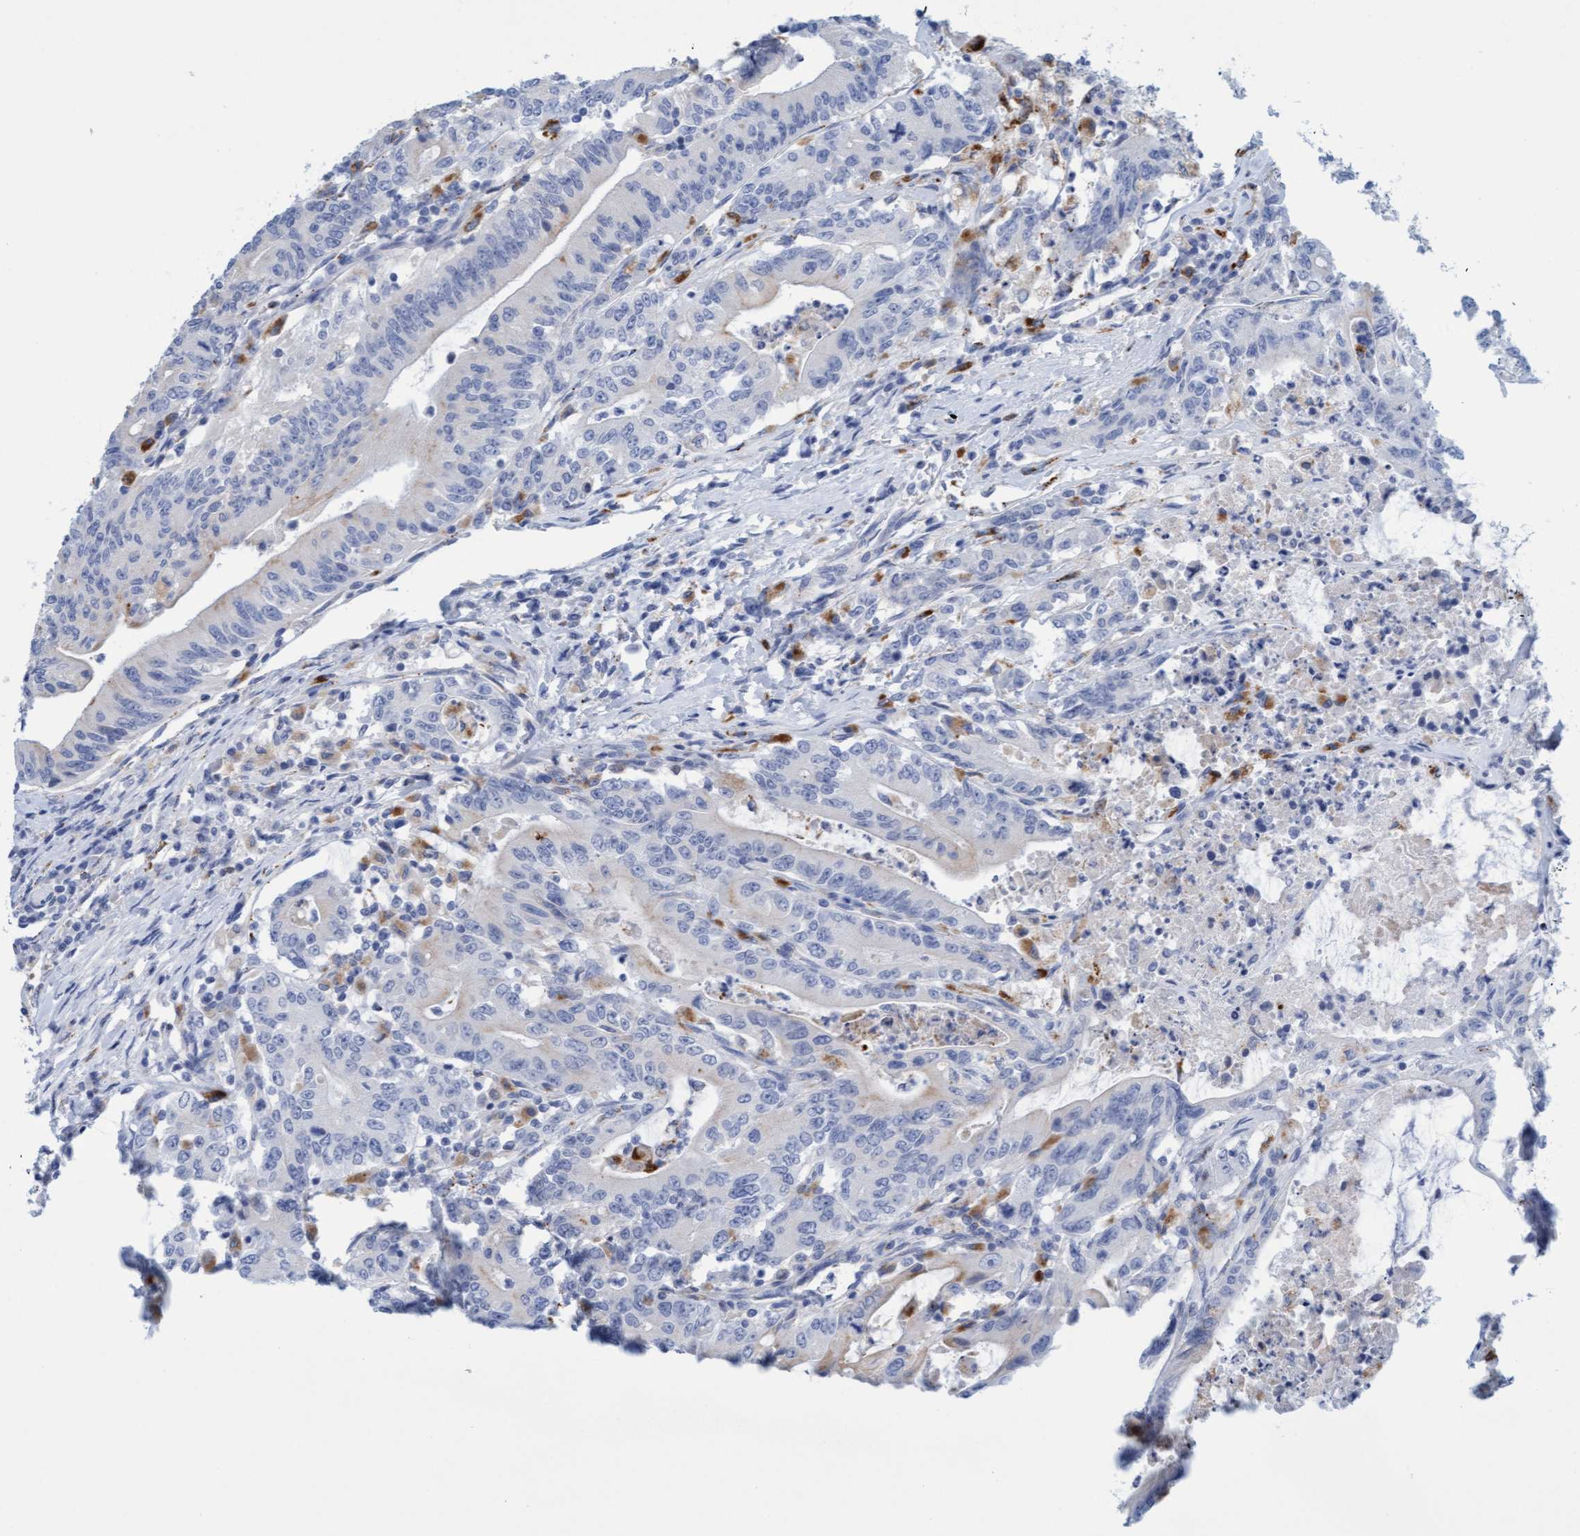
{"staining": {"intensity": "negative", "quantity": "none", "location": "none"}, "tissue": "colorectal cancer", "cell_type": "Tumor cells", "image_type": "cancer", "snomed": [{"axis": "morphology", "description": "Adenocarcinoma, NOS"}, {"axis": "topography", "description": "Colon"}], "caption": "High power microscopy histopathology image of an IHC photomicrograph of colorectal adenocarcinoma, revealing no significant staining in tumor cells. Brightfield microscopy of immunohistochemistry stained with DAB (brown) and hematoxylin (blue), captured at high magnification.", "gene": "SGSH", "patient": {"sex": "female", "age": 77}}